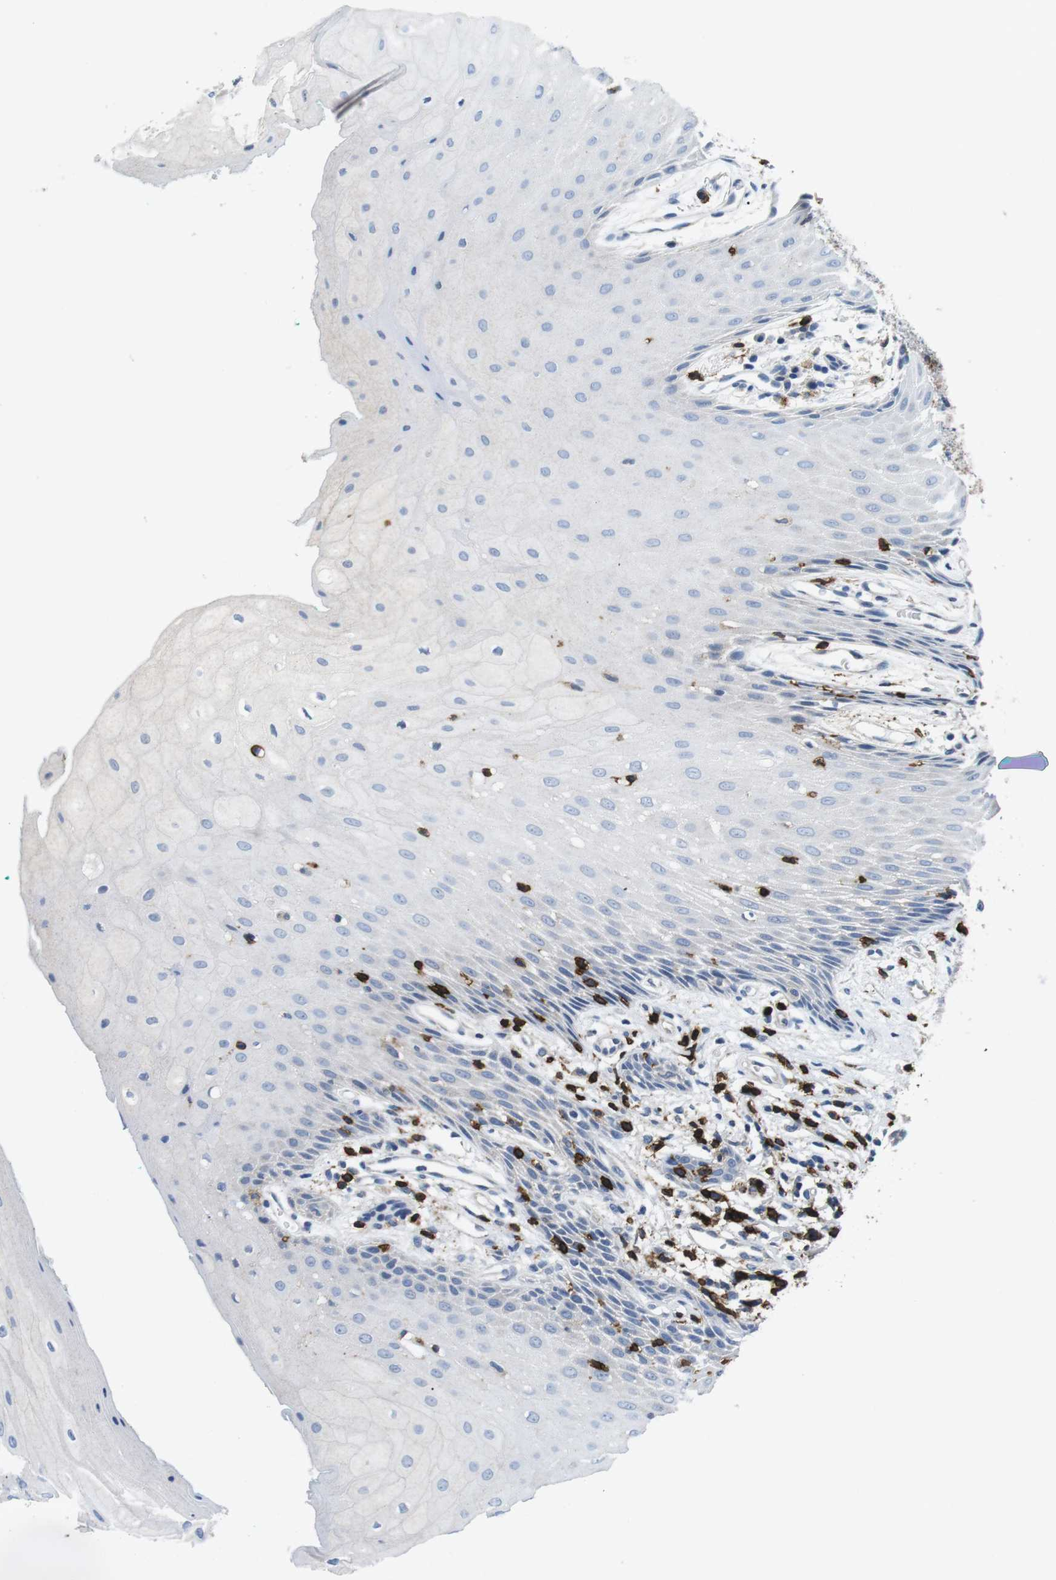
{"staining": {"intensity": "negative", "quantity": "none", "location": "none"}, "tissue": "oral mucosa", "cell_type": "Squamous epithelial cells", "image_type": "normal", "snomed": [{"axis": "morphology", "description": "Normal tissue, NOS"}, {"axis": "morphology", "description": "Squamous cell carcinoma, NOS"}, {"axis": "topography", "description": "Oral tissue"}, {"axis": "topography", "description": "Salivary gland"}, {"axis": "topography", "description": "Head-Neck"}], "caption": "Immunohistochemistry of normal oral mucosa demonstrates no expression in squamous epithelial cells.", "gene": "CD6", "patient": {"sex": "female", "age": 62}}